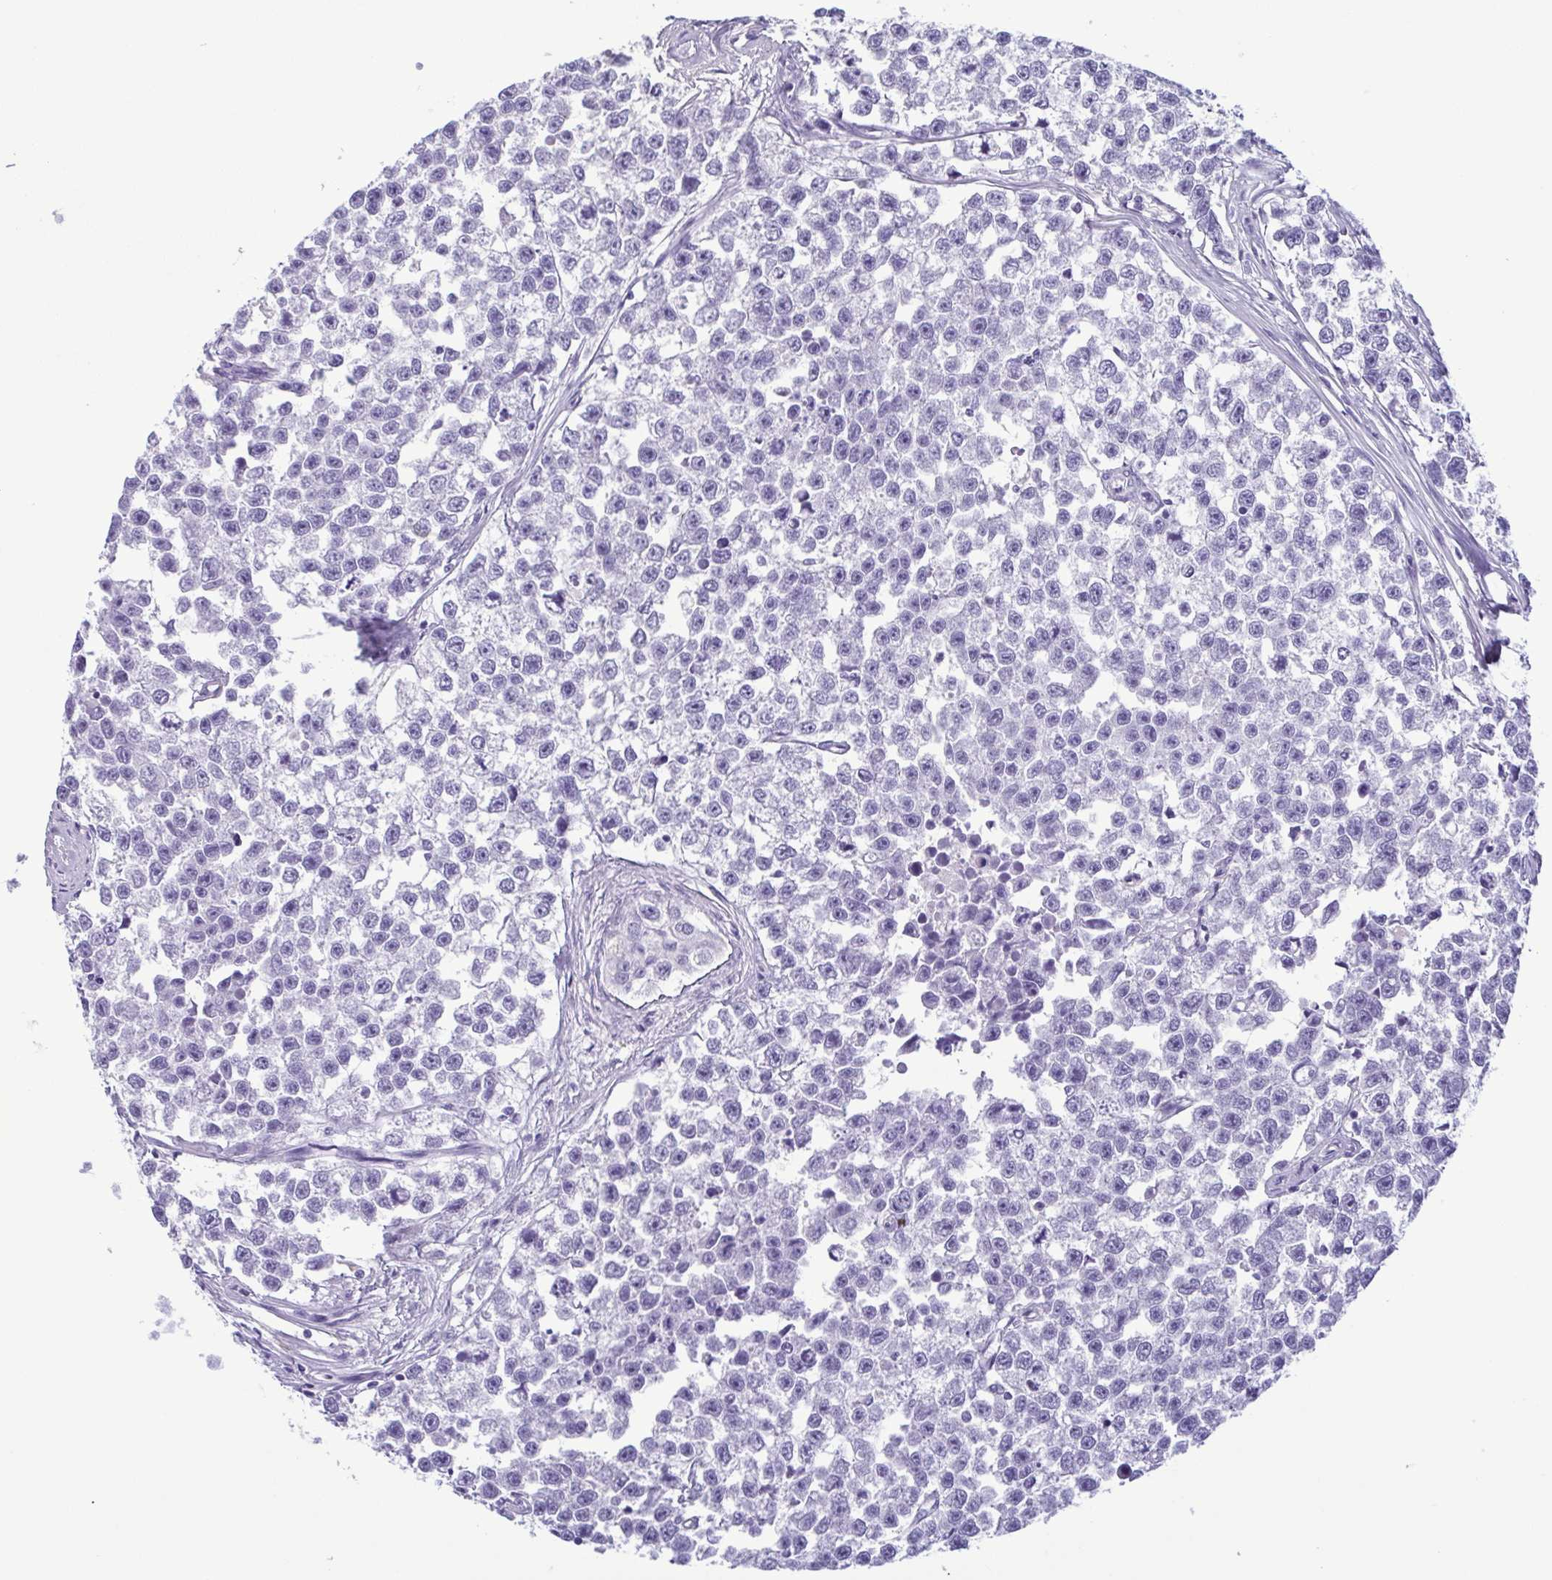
{"staining": {"intensity": "negative", "quantity": "none", "location": "none"}, "tissue": "testis cancer", "cell_type": "Tumor cells", "image_type": "cancer", "snomed": [{"axis": "morphology", "description": "Seminoma, NOS"}, {"axis": "topography", "description": "Testis"}], "caption": "High magnification brightfield microscopy of testis cancer (seminoma) stained with DAB (3,3'-diaminobenzidine) (brown) and counterstained with hematoxylin (blue): tumor cells show no significant positivity. The staining is performed using DAB (3,3'-diaminobenzidine) brown chromogen with nuclei counter-stained in using hematoxylin.", "gene": "LTF", "patient": {"sex": "male", "age": 26}}